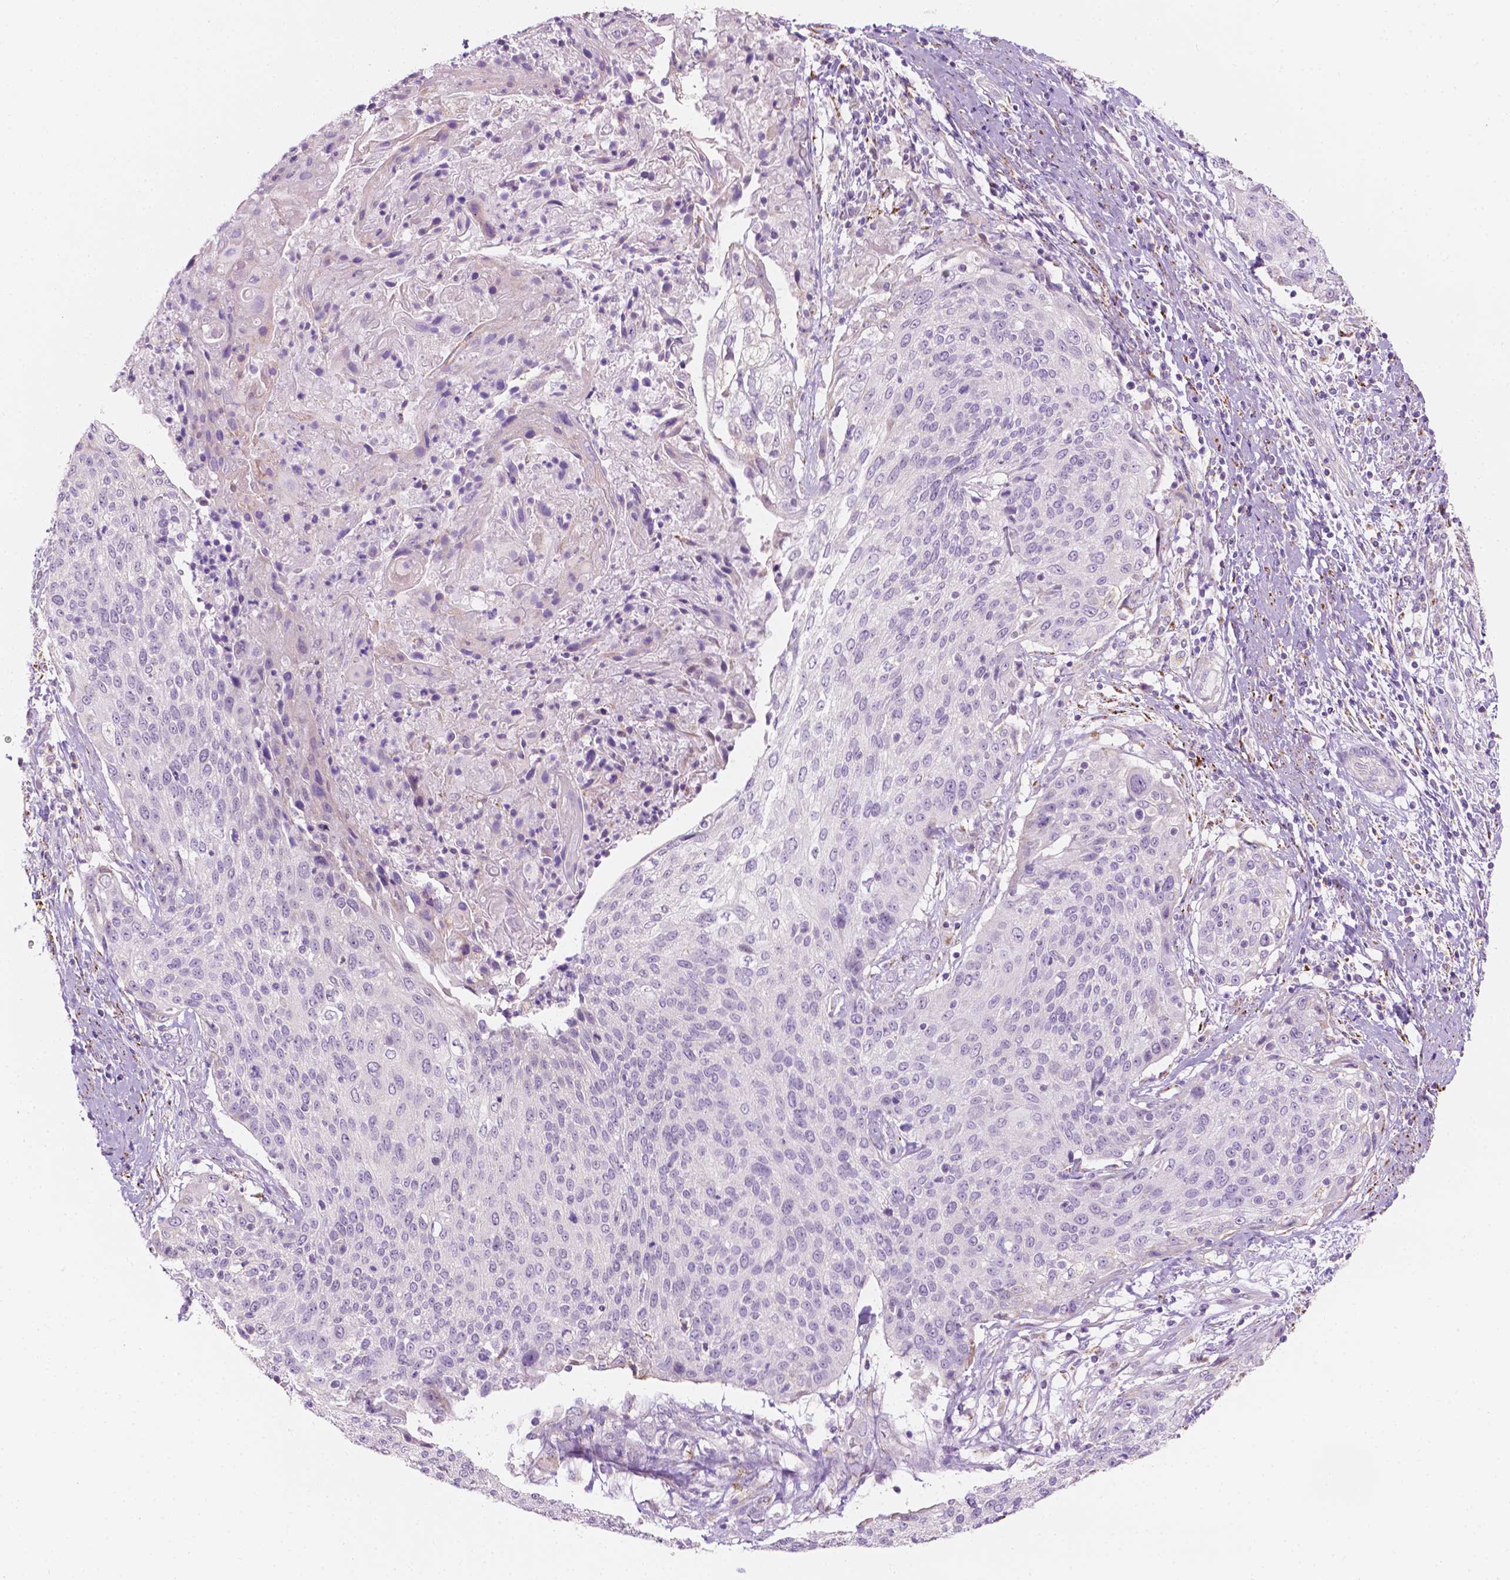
{"staining": {"intensity": "negative", "quantity": "none", "location": "none"}, "tissue": "cervical cancer", "cell_type": "Tumor cells", "image_type": "cancer", "snomed": [{"axis": "morphology", "description": "Squamous cell carcinoma, NOS"}, {"axis": "topography", "description": "Cervix"}], "caption": "High magnification brightfield microscopy of cervical cancer stained with DAB (3,3'-diaminobenzidine) (brown) and counterstained with hematoxylin (blue): tumor cells show no significant staining. (Stains: DAB IHC with hematoxylin counter stain, Microscopy: brightfield microscopy at high magnification).", "gene": "NOS1AP", "patient": {"sex": "female", "age": 31}}